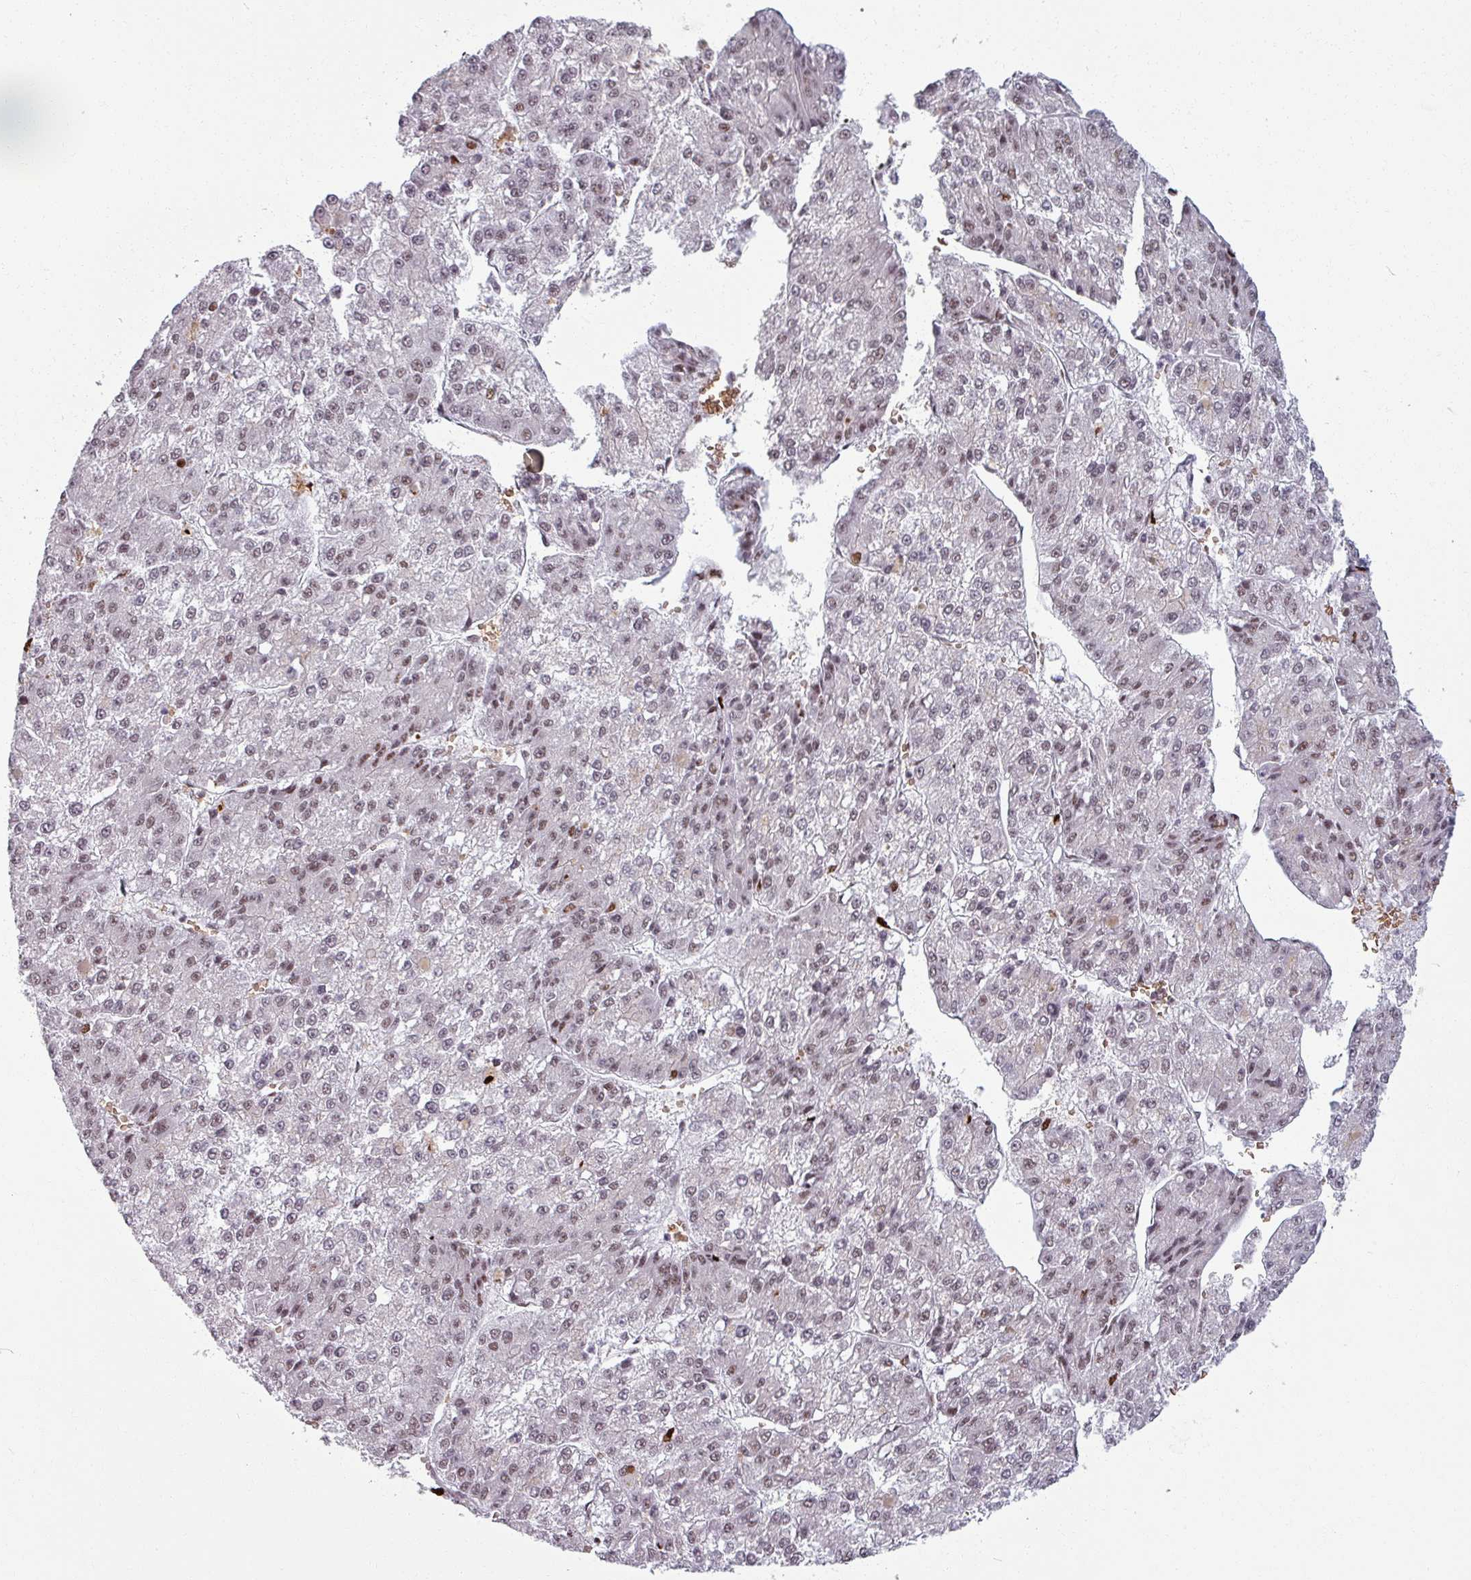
{"staining": {"intensity": "weak", "quantity": ">75%", "location": "nuclear"}, "tissue": "liver cancer", "cell_type": "Tumor cells", "image_type": "cancer", "snomed": [{"axis": "morphology", "description": "Carcinoma, Hepatocellular, NOS"}, {"axis": "topography", "description": "Liver"}], "caption": "About >75% of tumor cells in liver hepatocellular carcinoma show weak nuclear protein staining as visualized by brown immunohistochemical staining.", "gene": "NCOR1", "patient": {"sex": "female", "age": 73}}